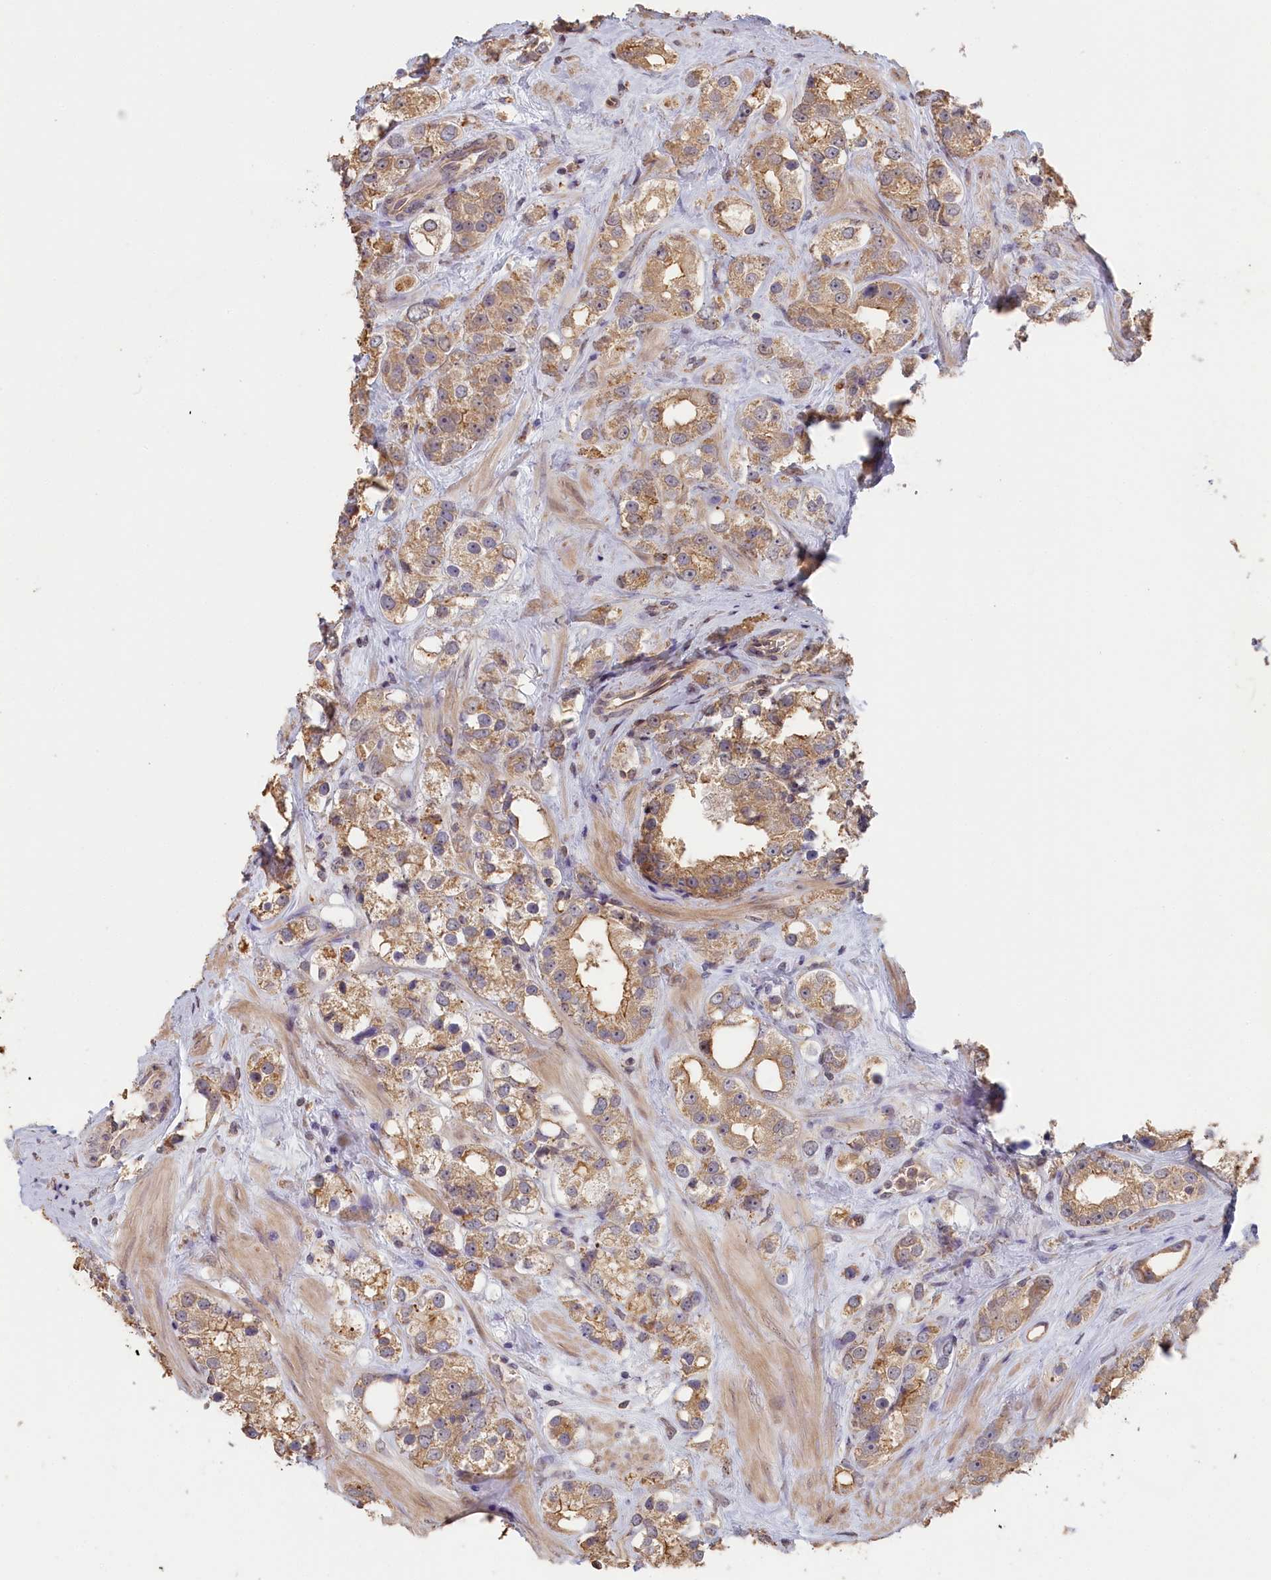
{"staining": {"intensity": "moderate", "quantity": ">75%", "location": "cytoplasmic/membranous"}, "tissue": "prostate cancer", "cell_type": "Tumor cells", "image_type": "cancer", "snomed": [{"axis": "morphology", "description": "Adenocarcinoma, NOS"}, {"axis": "topography", "description": "Prostate"}], "caption": "The immunohistochemical stain highlights moderate cytoplasmic/membranous positivity in tumor cells of adenocarcinoma (prostate) tissue.", "gene": "STX16", "patient": {"sex": "male", "age": 79}}